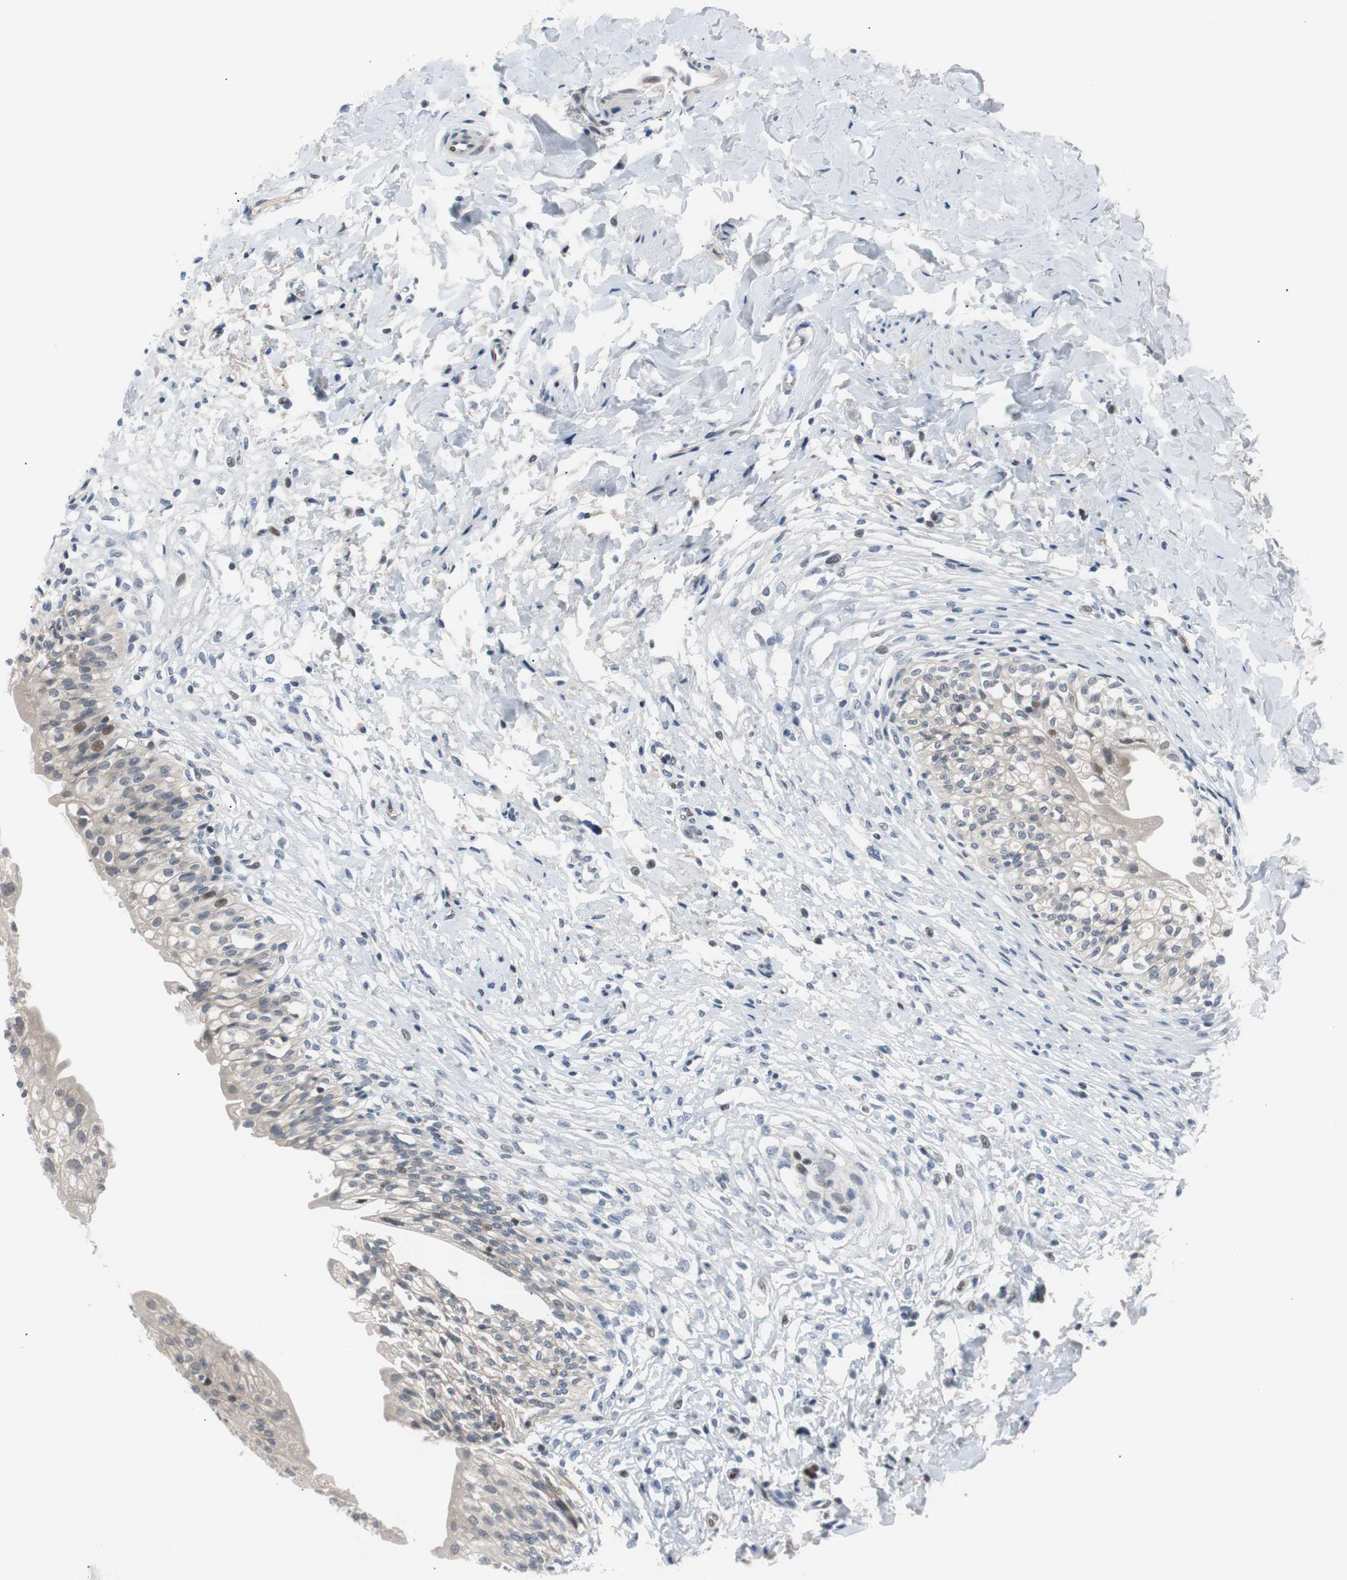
{"staining": {"intensity": "moderate", "quantity": "<25%", "location": "nuclear"}, "tissue": "urinary bladder", "cell_type": "Urothelial cells", "image_type": "normal", "snomed": [{"axis": "morphology", "description": "Normal tissue, NOS"}, {"axis": "morphology", "description": "Inflammation, NOS"}, {"axis": "topography", "description": "Urinary bladder"}], "caption": "A high-resolution histopathology image shows IHC staining of benign urinary bladder, which shows moderate nuclear staining in about <25% of urothelial cells. (DAB = brown stain, brightfield microscopy at high magnification).", "gene": "MAP2K4", "patient": {"sex": "female", "age": 80}}